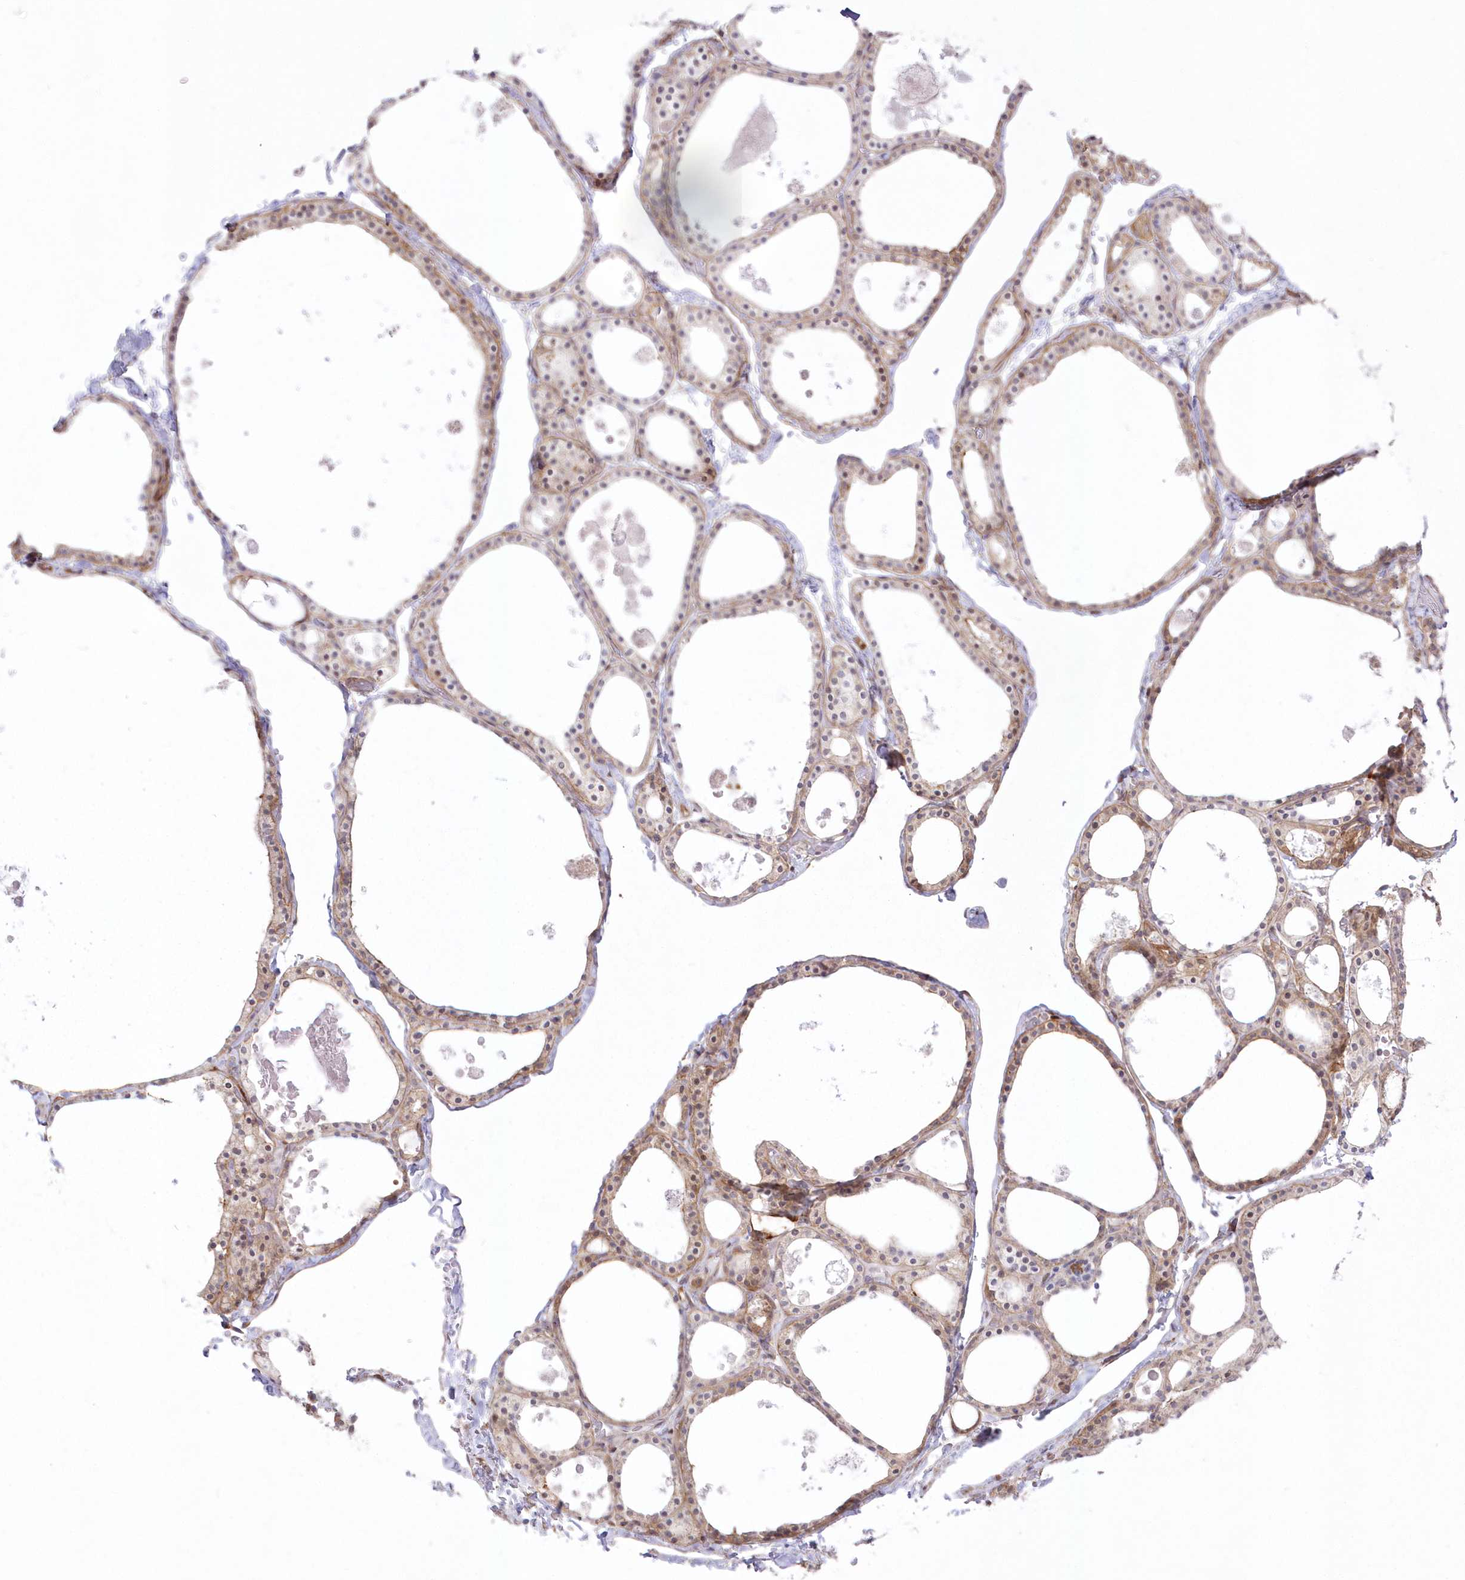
{"staining": {"intensity": "moderate", "quantity": ">75%", "location": "cytoplasmic/membranous"}, "tissue": "thyroid gland", "cell_type": "Glandular cells", "image_type": "normal", "snomed": [{"axis": "morphology", "description": "Normal tissue, NOS"}, {"axis": "topography", "description": "Thyroid gland"}], "caption": "Glandular cells exhibit medium levels of moderate cytoplasmic/membranous positivity in approximately >75% of cells in normal thyroid gland.", "gene": "SH3PXD2B", "patient": {"sex": "male", "age": 56}}